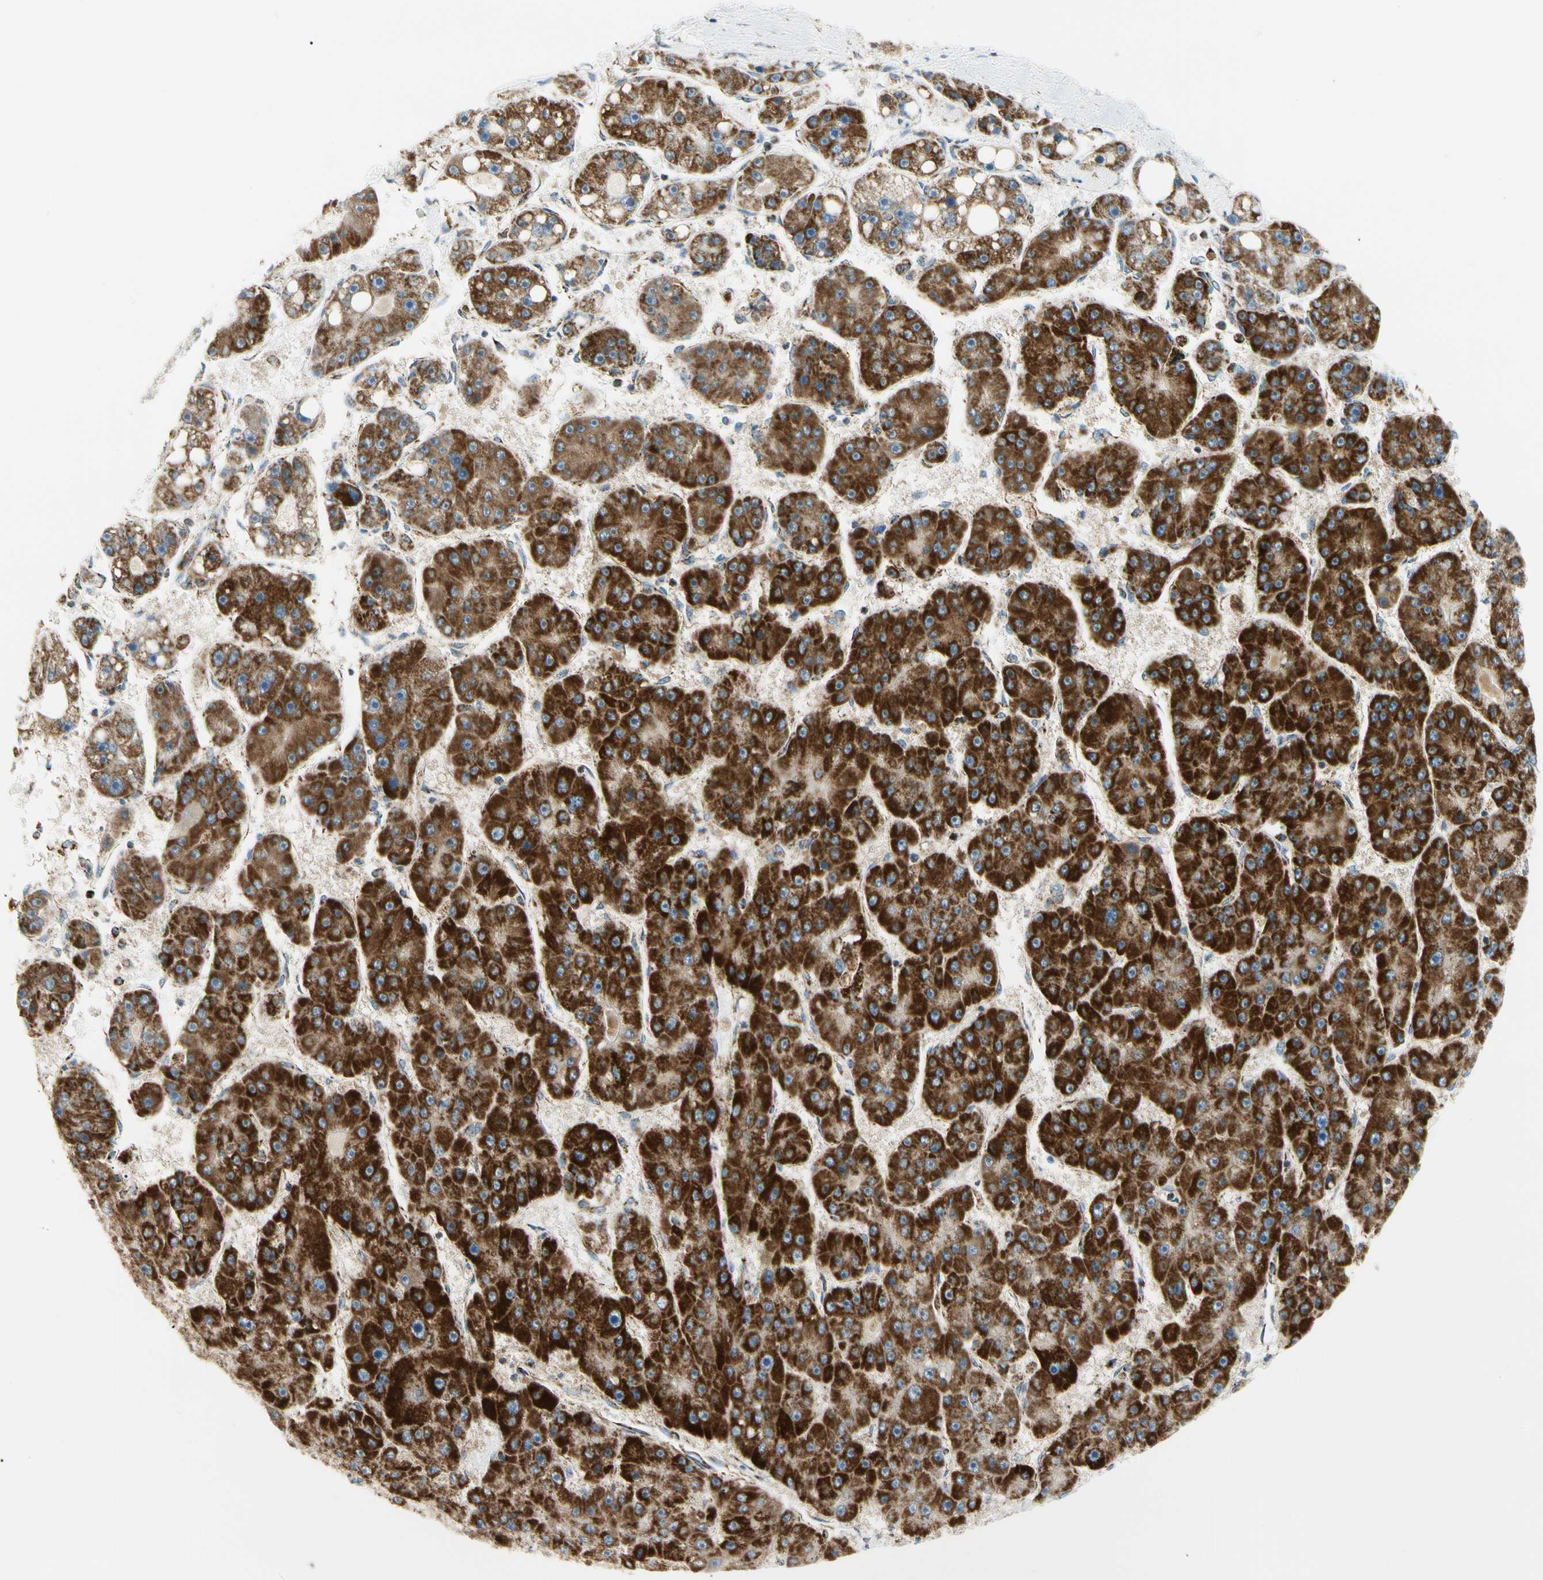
{"staining": {"intensity": "strong", "quantity": ">75%", "location": "cytoplasmic/membranous"}, "tissue": "liver cancer", "cell_type": "Tumor cells", "image_type": "cancer", "snomed": [{"axis": "morphology", "description": "Carcinoma, Hepatocellular, NOS"}, {"axis": "topography", "description": "Liver"}], "caption": "Immunohistochemical staining of hepatocellular carcinoma (liver) demonstrates strong cytoplasmic/membranous protein expression in about >75% of tumor cells.", "gene": "TBC1D10A", "patient": {"sex": "female", "age": 61}}